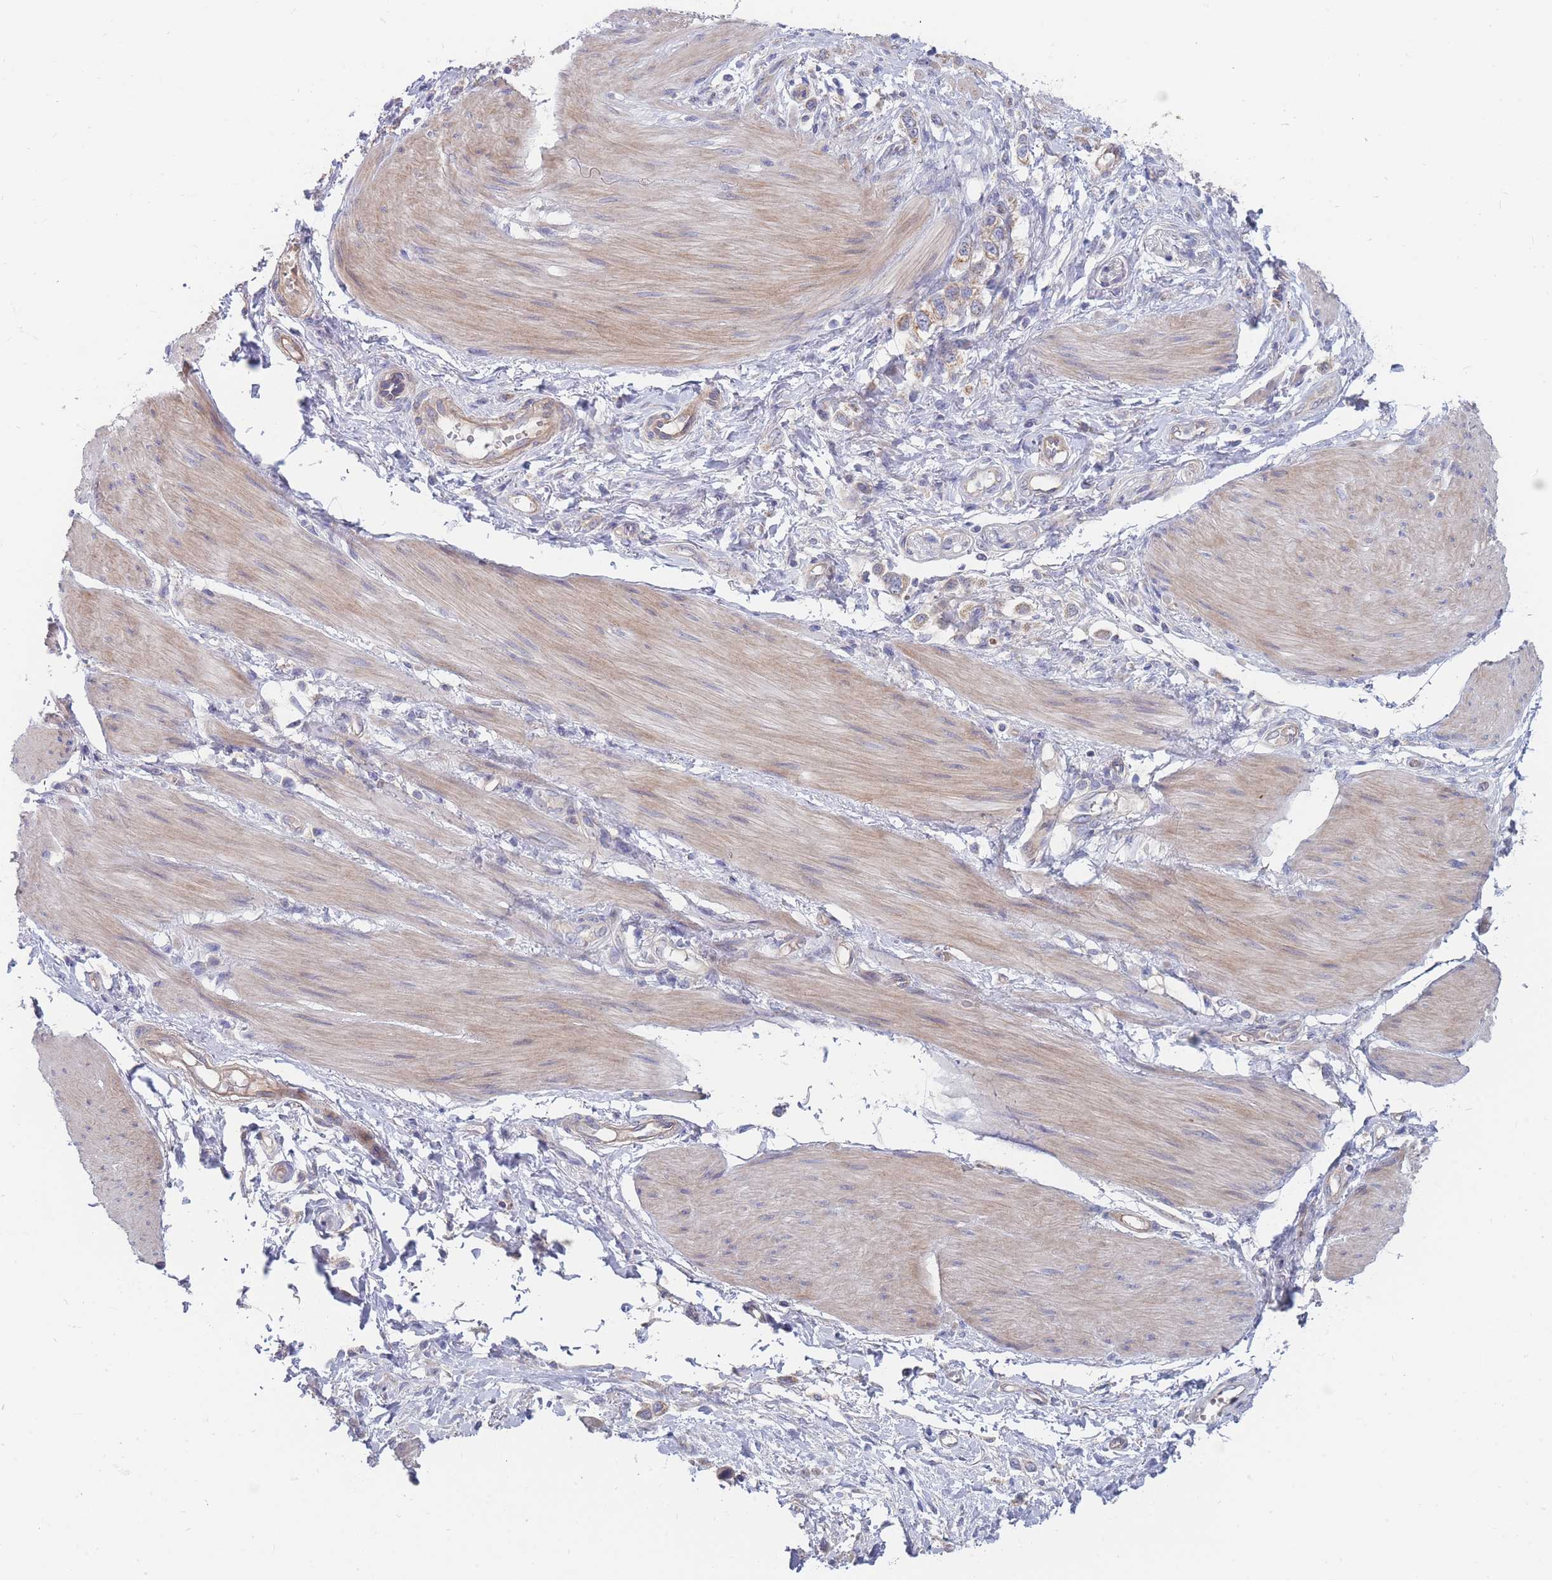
{"staining": {"intensity": "weak", "quantity": "<25%", "location": "cytoplasmic/membranous"}, "tissue": "stomach cancer", "cell_type": "Tumor cells", "image_type": "cancer", "snomed": [{"axis": "morphology", "description": "Adenocarcinoma, NOS"}, {"axis": "topography", "description": "Stomach"}], "caption": "DAB (3,3'-diaminobenzidine) immunohistochemical staining of stomach cancer demonstrates no significant staining in tumor cells.", "gene": "NUB1", "patient": {"sex": "female", "age": 65}}